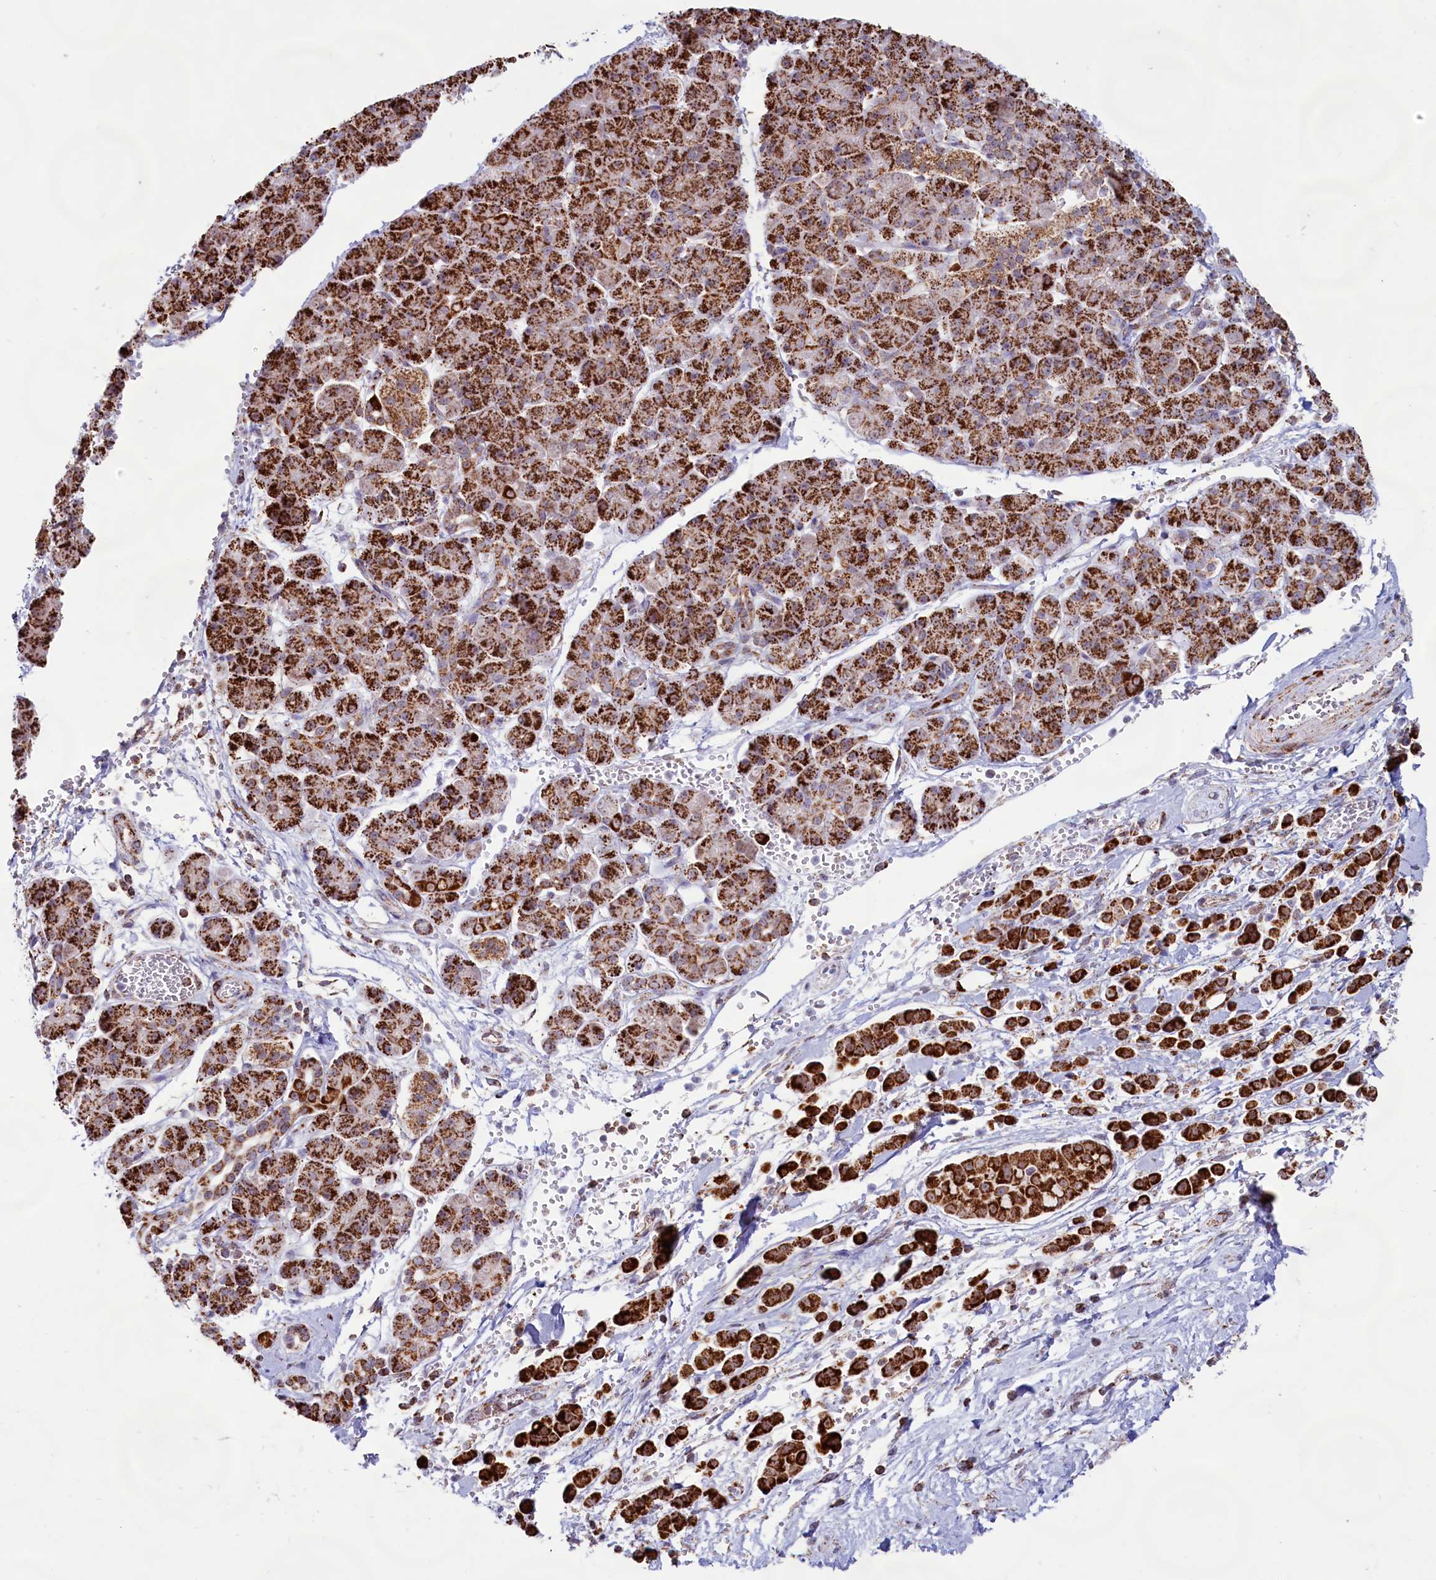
{"staining": {"intensity": "strong", "quantity": ">75%", "location": "cytoplasmic/membranous"}, "tissue": "pancreatic cancer", "cell_type": "Tumor cells", "image_type": "cancer", "snomed": [{"axis": "morphology", "description": "Normal tissue, NOS"}, {"axis": "morphology", "description": "Adenocarcinoma, NOS"}, {"axis": "topography", "description": "Pancreas"}], "caption": "DAB immunohistochemical staining of pancreatic adenocarcinoma demonstrates strong cytoplasmic/membranous protein staining in about >75% of tumor cells.", "gene": "C1D", "patient": {"sex": "female", "age": 64}}